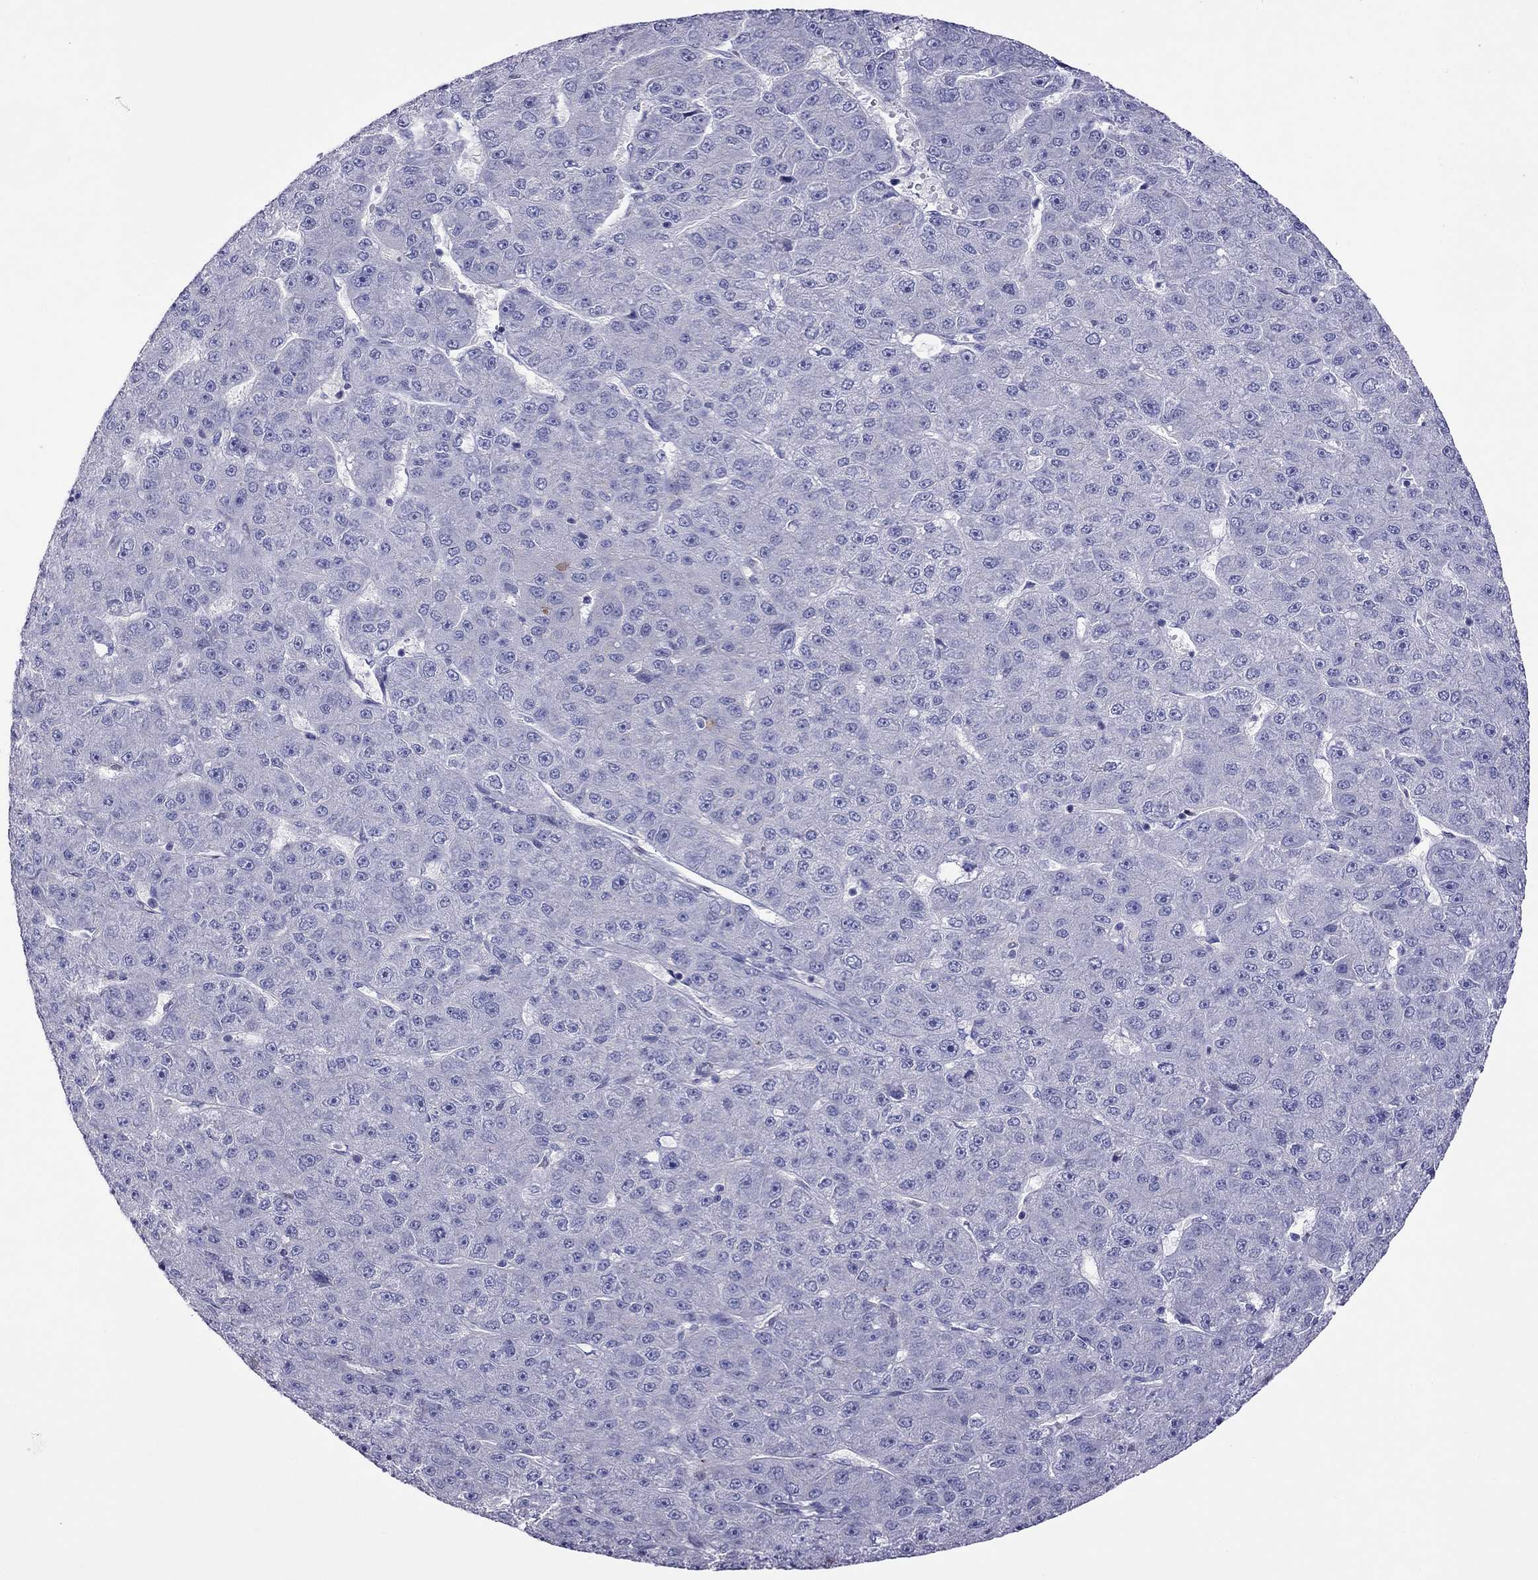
{"staining": {"intensity": "negative", "quantity": "none", "location": "none"}, "tissue": "liver cancer", "cell_type": "Tumor cells", "image_type": "cancer", "snomed": [{"axis": "morphology", "description": "Carcinoma, Hepatocellular, NOS"}, {"axis": "topography", "description": "Liver"}], "caption": "This micrograph is of liver cancer stained with immunohistochemistry to label a protein in brown with the nuclei are counter-stained blue. There is no expression in tumor cells.", "gene": "MPZ", "patient": {"sex": "male", "age": 67}}